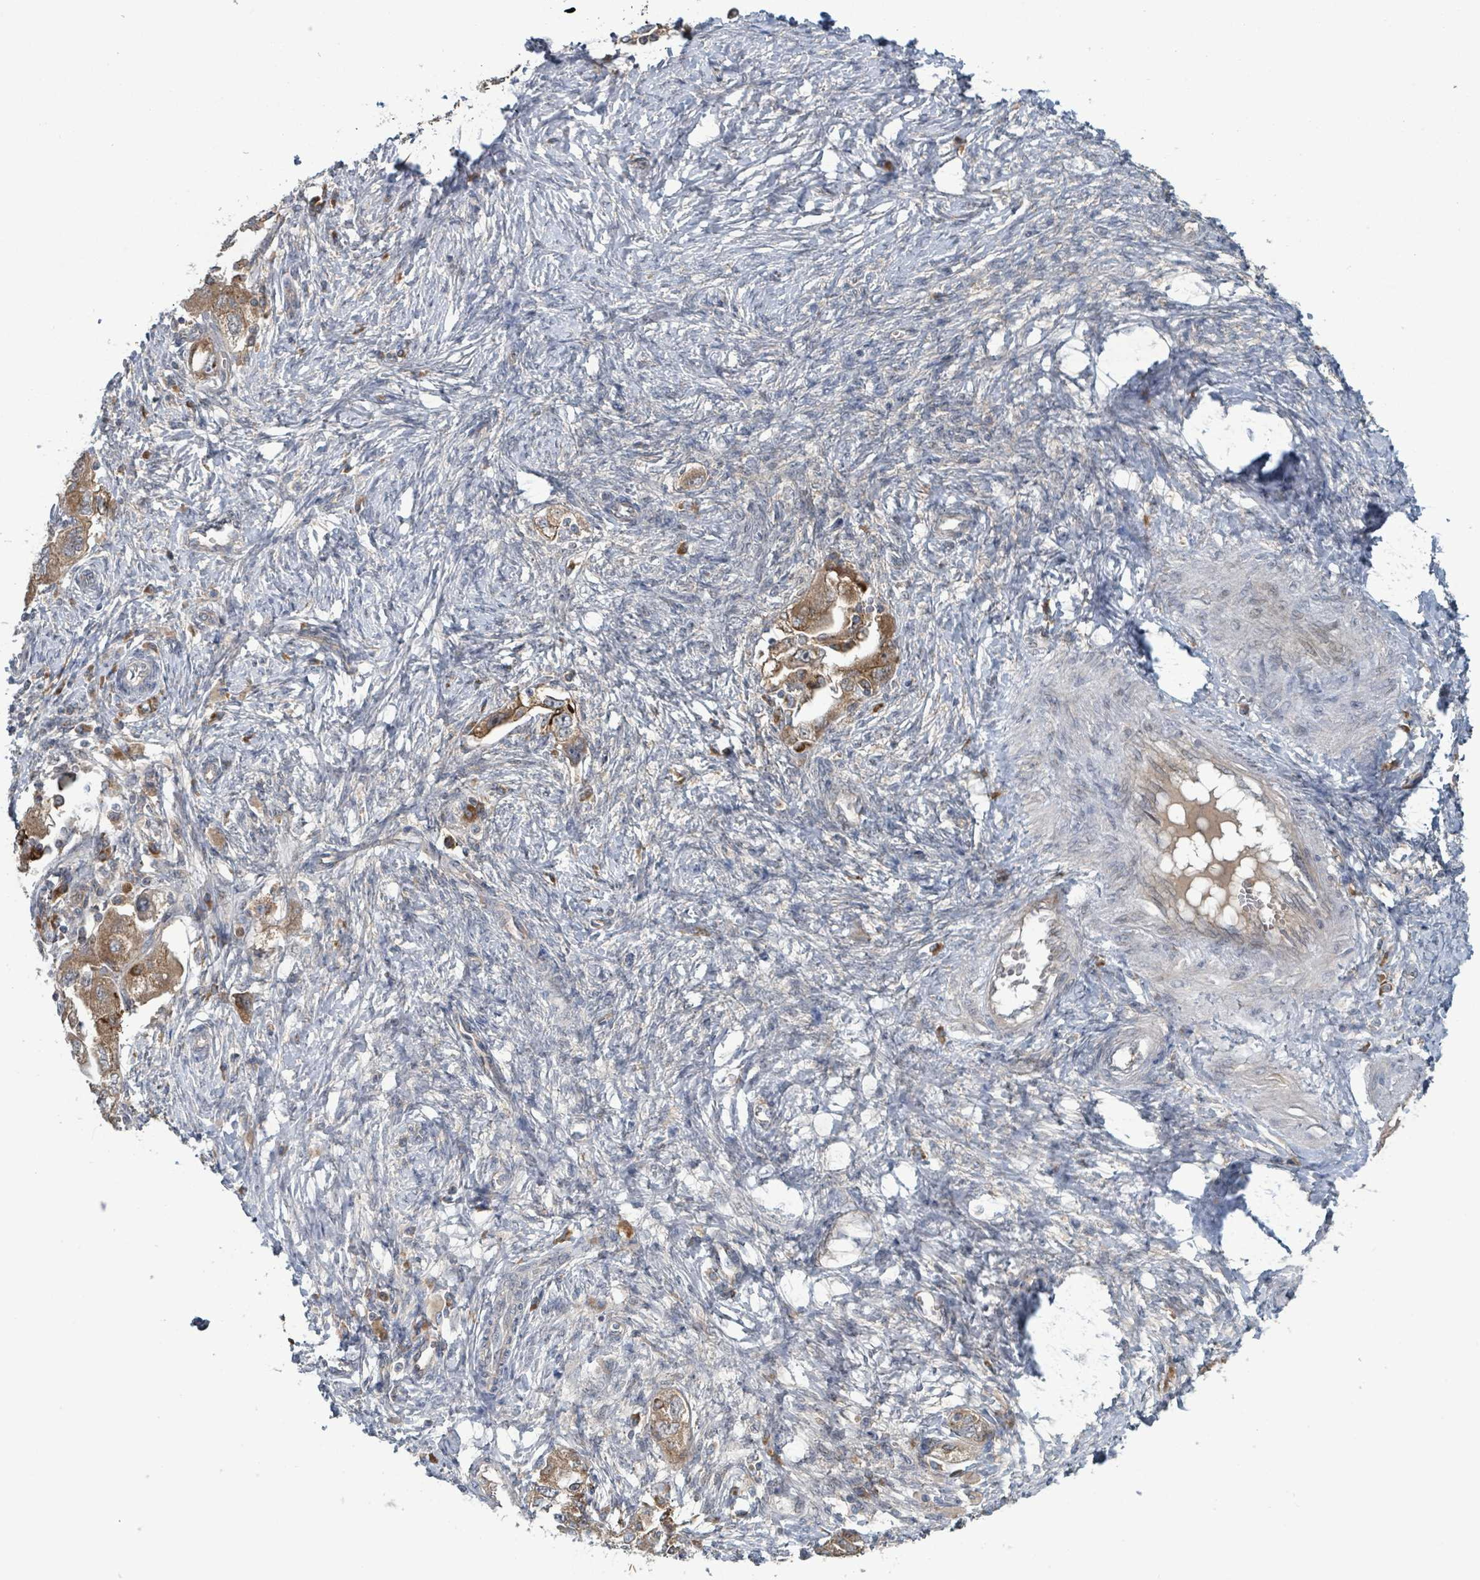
{"staining": {"intensity": "moderate", "quantity": ">75%", "location": "cytoplasmic/membranous"}, "tissue": "ovarian cancer", "cell_type": "Tumor cells", "image_type": "cancer", "snomed": [{"axis": "morphology", "description": "Carcinoma, NOS"}, {"axis": "morphology", "description": "Cystadenocarcinoma, serous, NOS"}, {"axis": "topography", "description": "Ovary"}], "caption": "The histopathology image reveals staining of carcinoma (ovarian), revealing moderate cytoplasmic/membranous protein positivity (brown color) within tumor cells. The staining was performed using DAB (3,3'-diaminobenzidine), with brown indicating positive protein expression. Nuclei are stained blue with hematoxylin.", "gene": "OR51E1", "patient": {"sex": "female", "age": 69}}